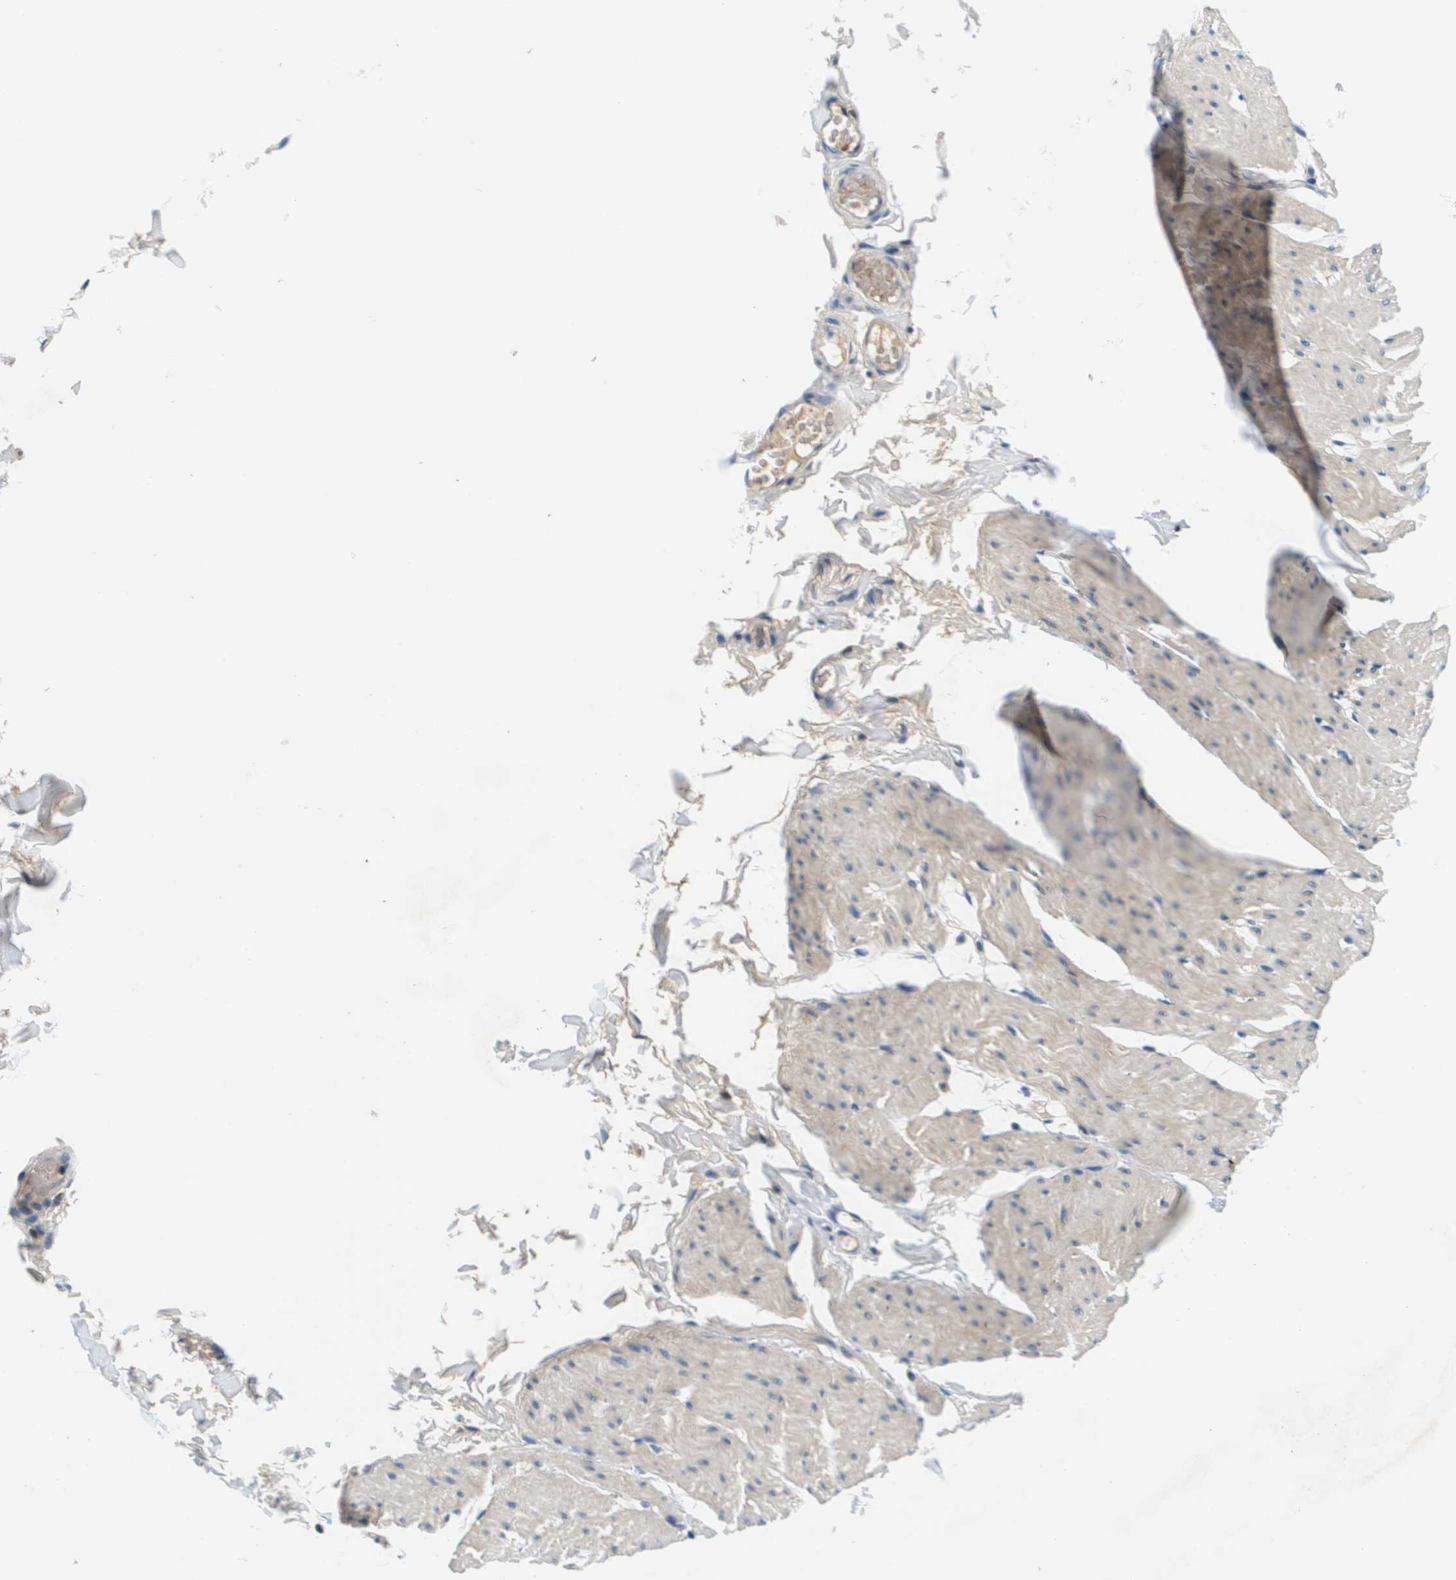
{"staining": {"intensity": "weak", "quantity": "<25%", "location": "cytoplasmic/membranous"}, "tissue": "smooth muscle", "cell_type": "Smooth muscle cells", "image_type": "normal", "snomed": [{"axis": "morphology", "description": "Normal tissue, NOS"}, {"axis": "topography", "description": "Smooth muscle"}, {"axis": "topography", "description": "Colon"}], "caption": "IHC of normal smooth muscle demonstrates no expression in smooth muscle cells. (Stains: DAB (3,3'-diaminobenzidine) immunohistochemistry (IHC) with hematoxylin counter stain, Microscopy: brightfield microscopy at high magnification).", "gene": "KCNQ5", "patient": {"sex": "male", "age": 67}}